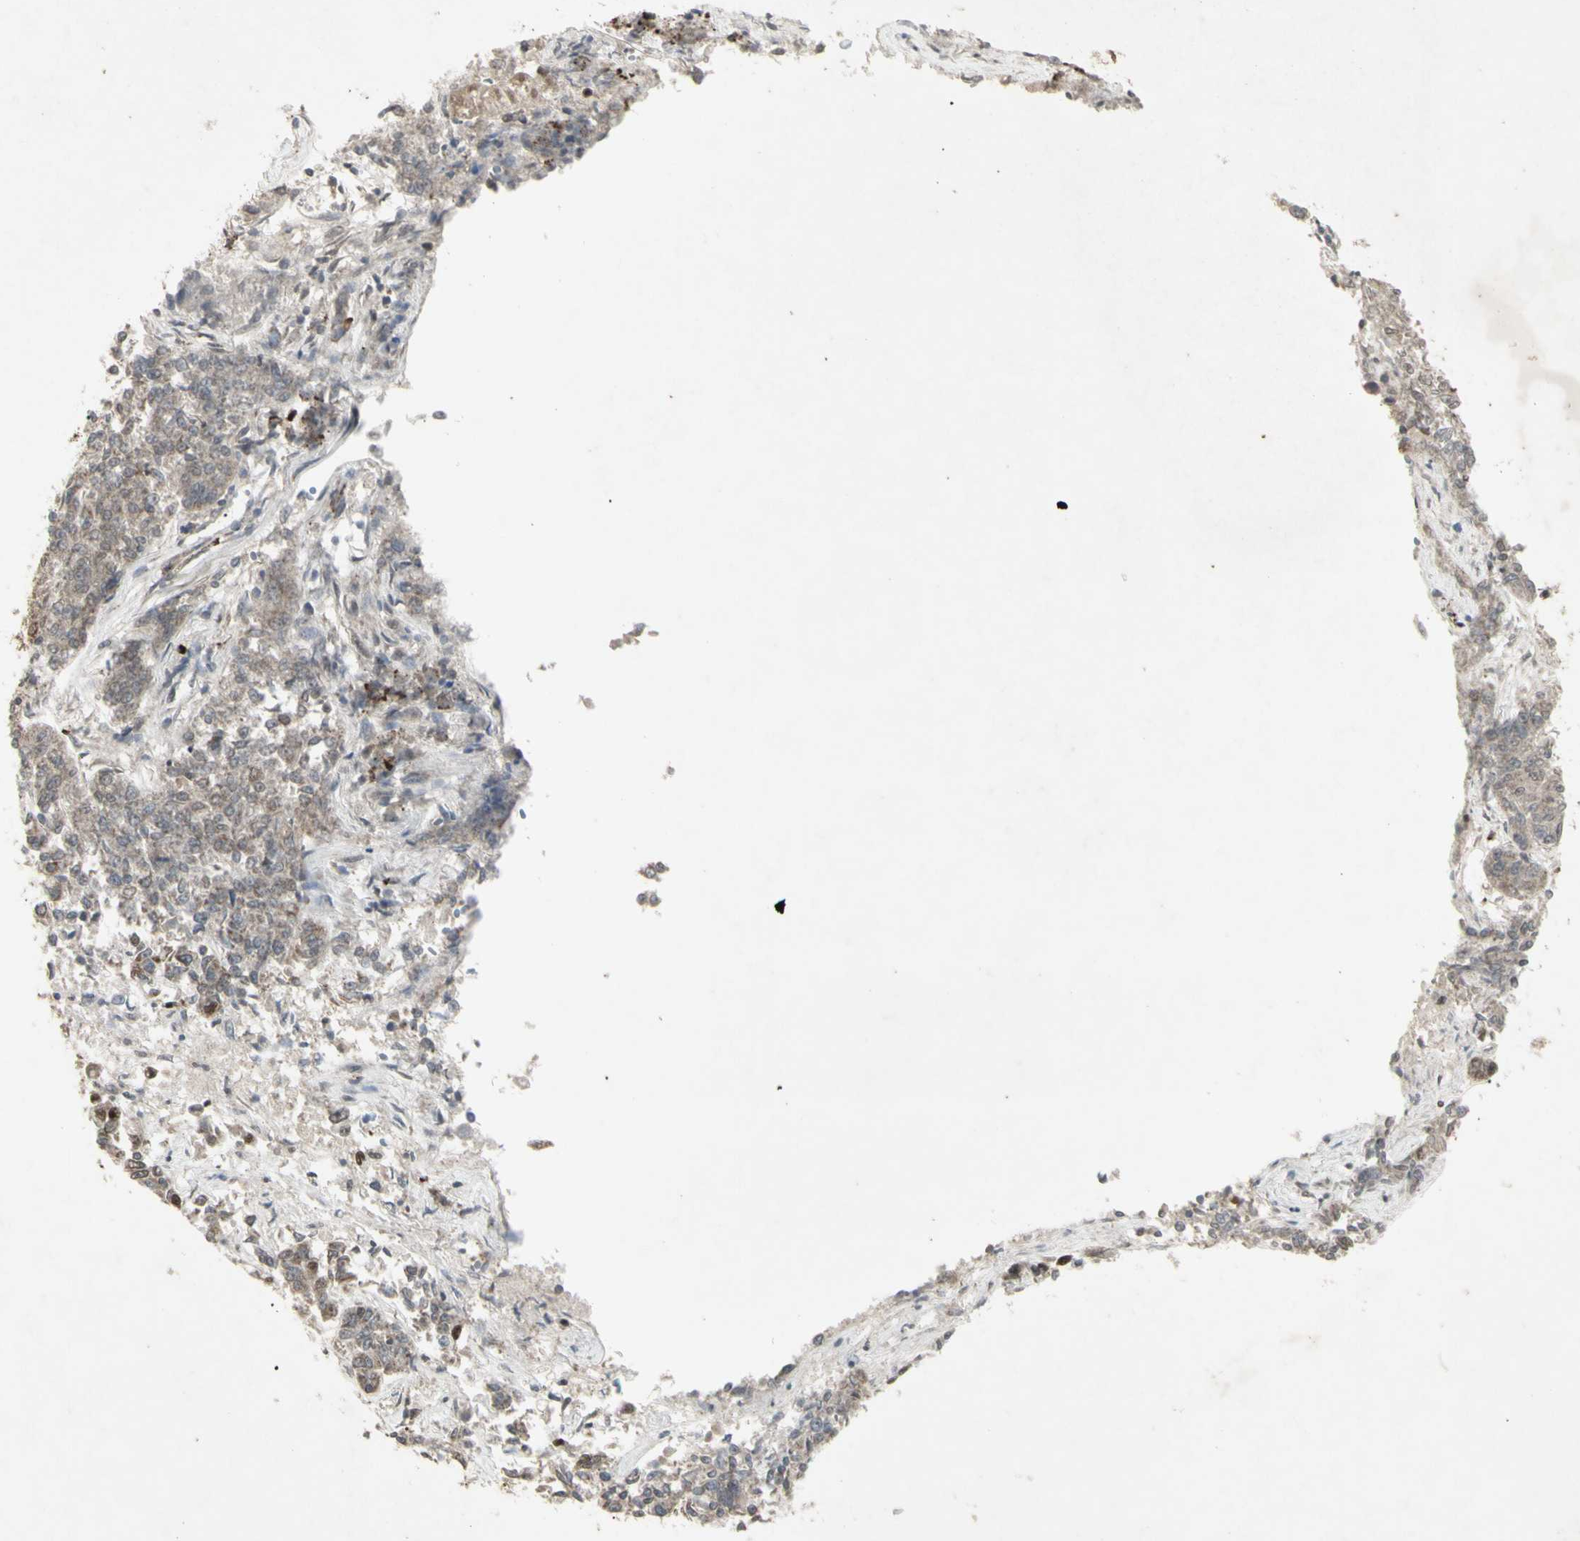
{"staining": {"intensity": "weak", "quantity": ">75%", "location": "cytoplasmic/membranous"}, "tissue": "lung cancer", "cell_type": "Tumor cells", "image_type": "cancer", "snomed": [{"axis": "morphology", "description": "Adenocarcinoma, NOS"}, {"axis": "topography", "description": "Lung"}], "caption": "Lung cancer (adenocarcinoma) stained with a protein marker displays weak staining in tumor cells.", "gene": "CCNT1", "patient": {"sex": "male", "age": 84}}